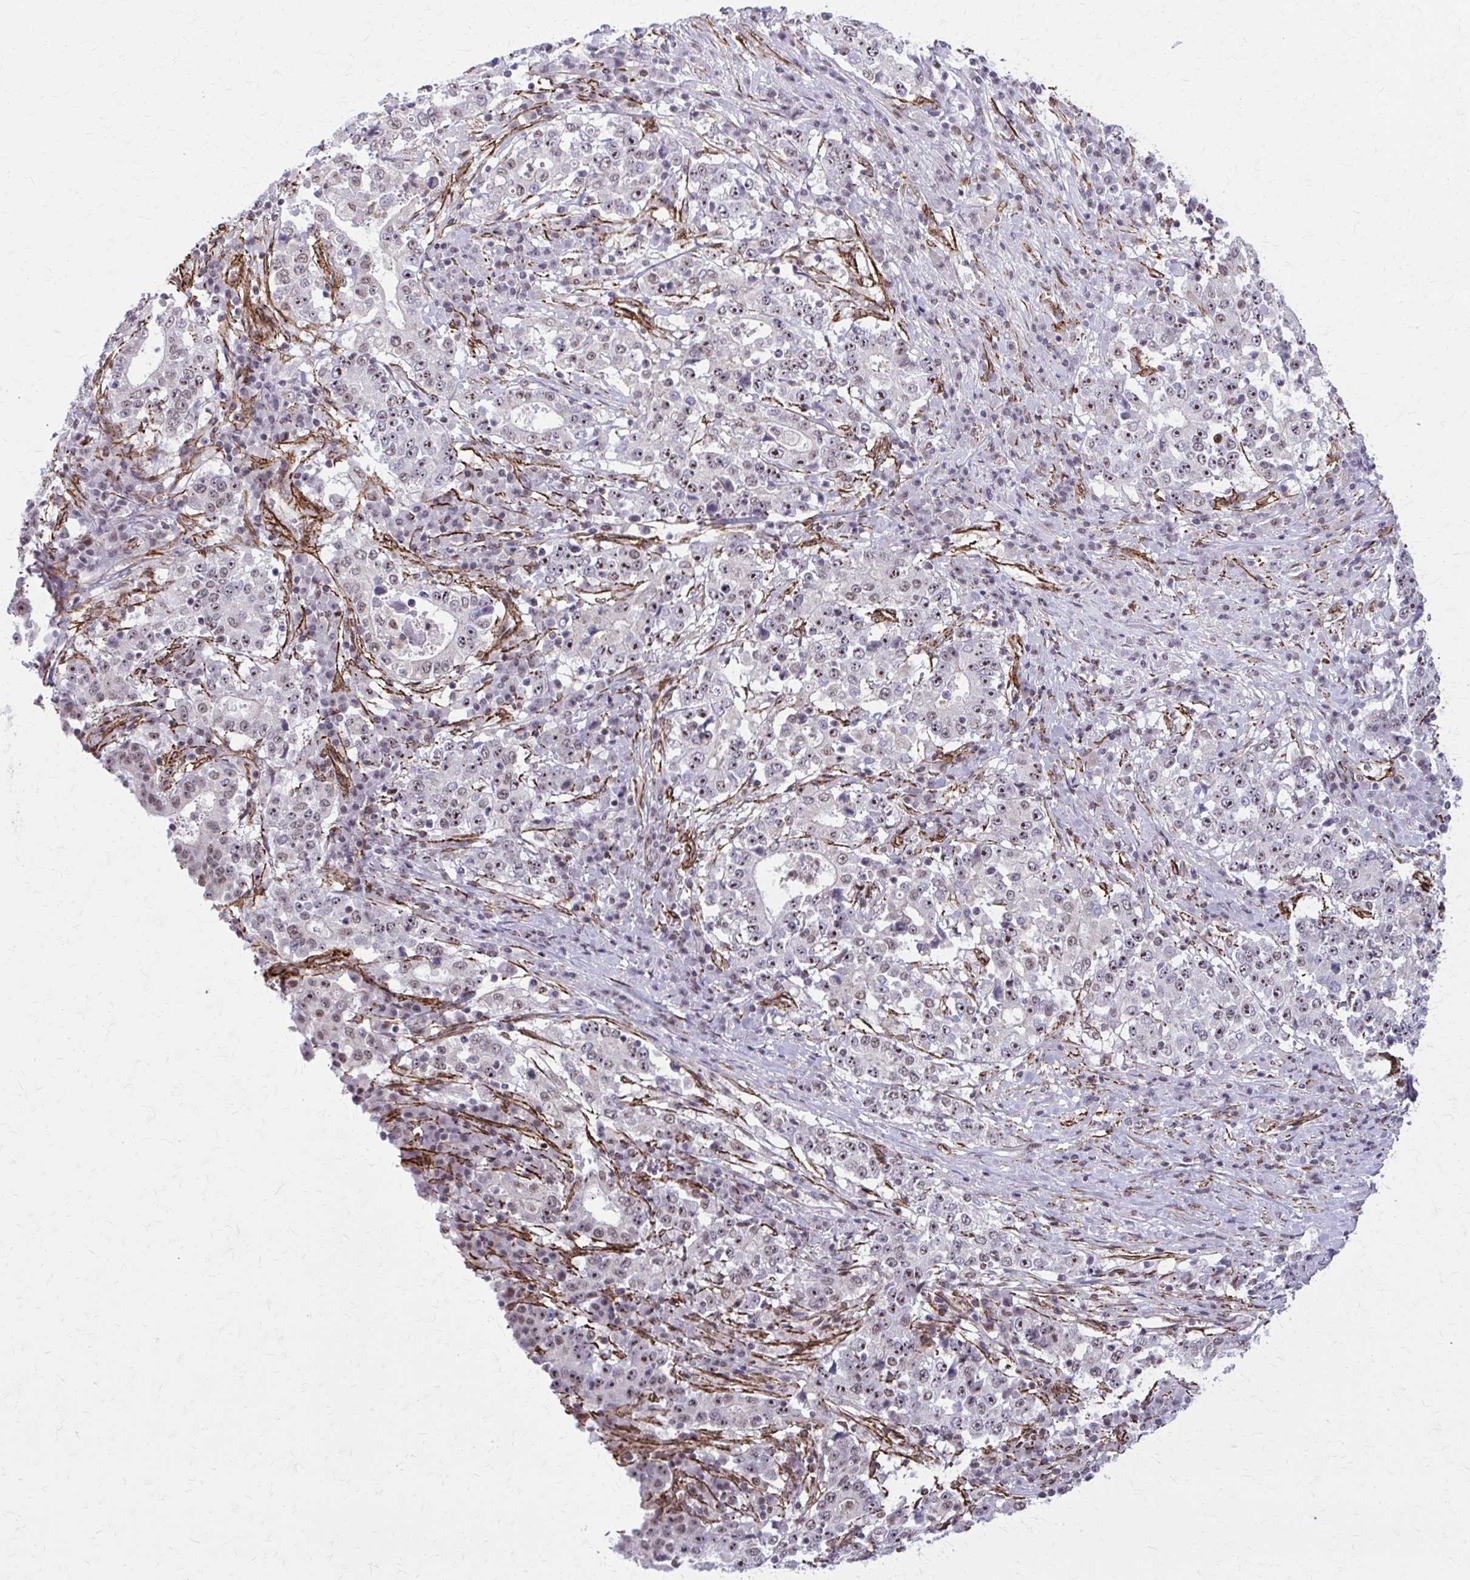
{"staining": {"intensity": "weak", "quantity": "25%-75%", "location": "nuclear"}, "tissue": "stomach cancer", "cell_type": "Tumor cells", "image_type": "cancer", "snomed": [{"axis": "morphology", "description": "Adenocarcinoma, NOS"}, {"axis": "topography", "description": "Stomach"}], "caption": "This is a histology image of immunohistochemistry (IHC) staining of stomach adenocarcinoma, which shows weak expression in the nuclear of tumor cells.", "gene": "NRBF2", "patient": {"sex": "male", "age": 59}}